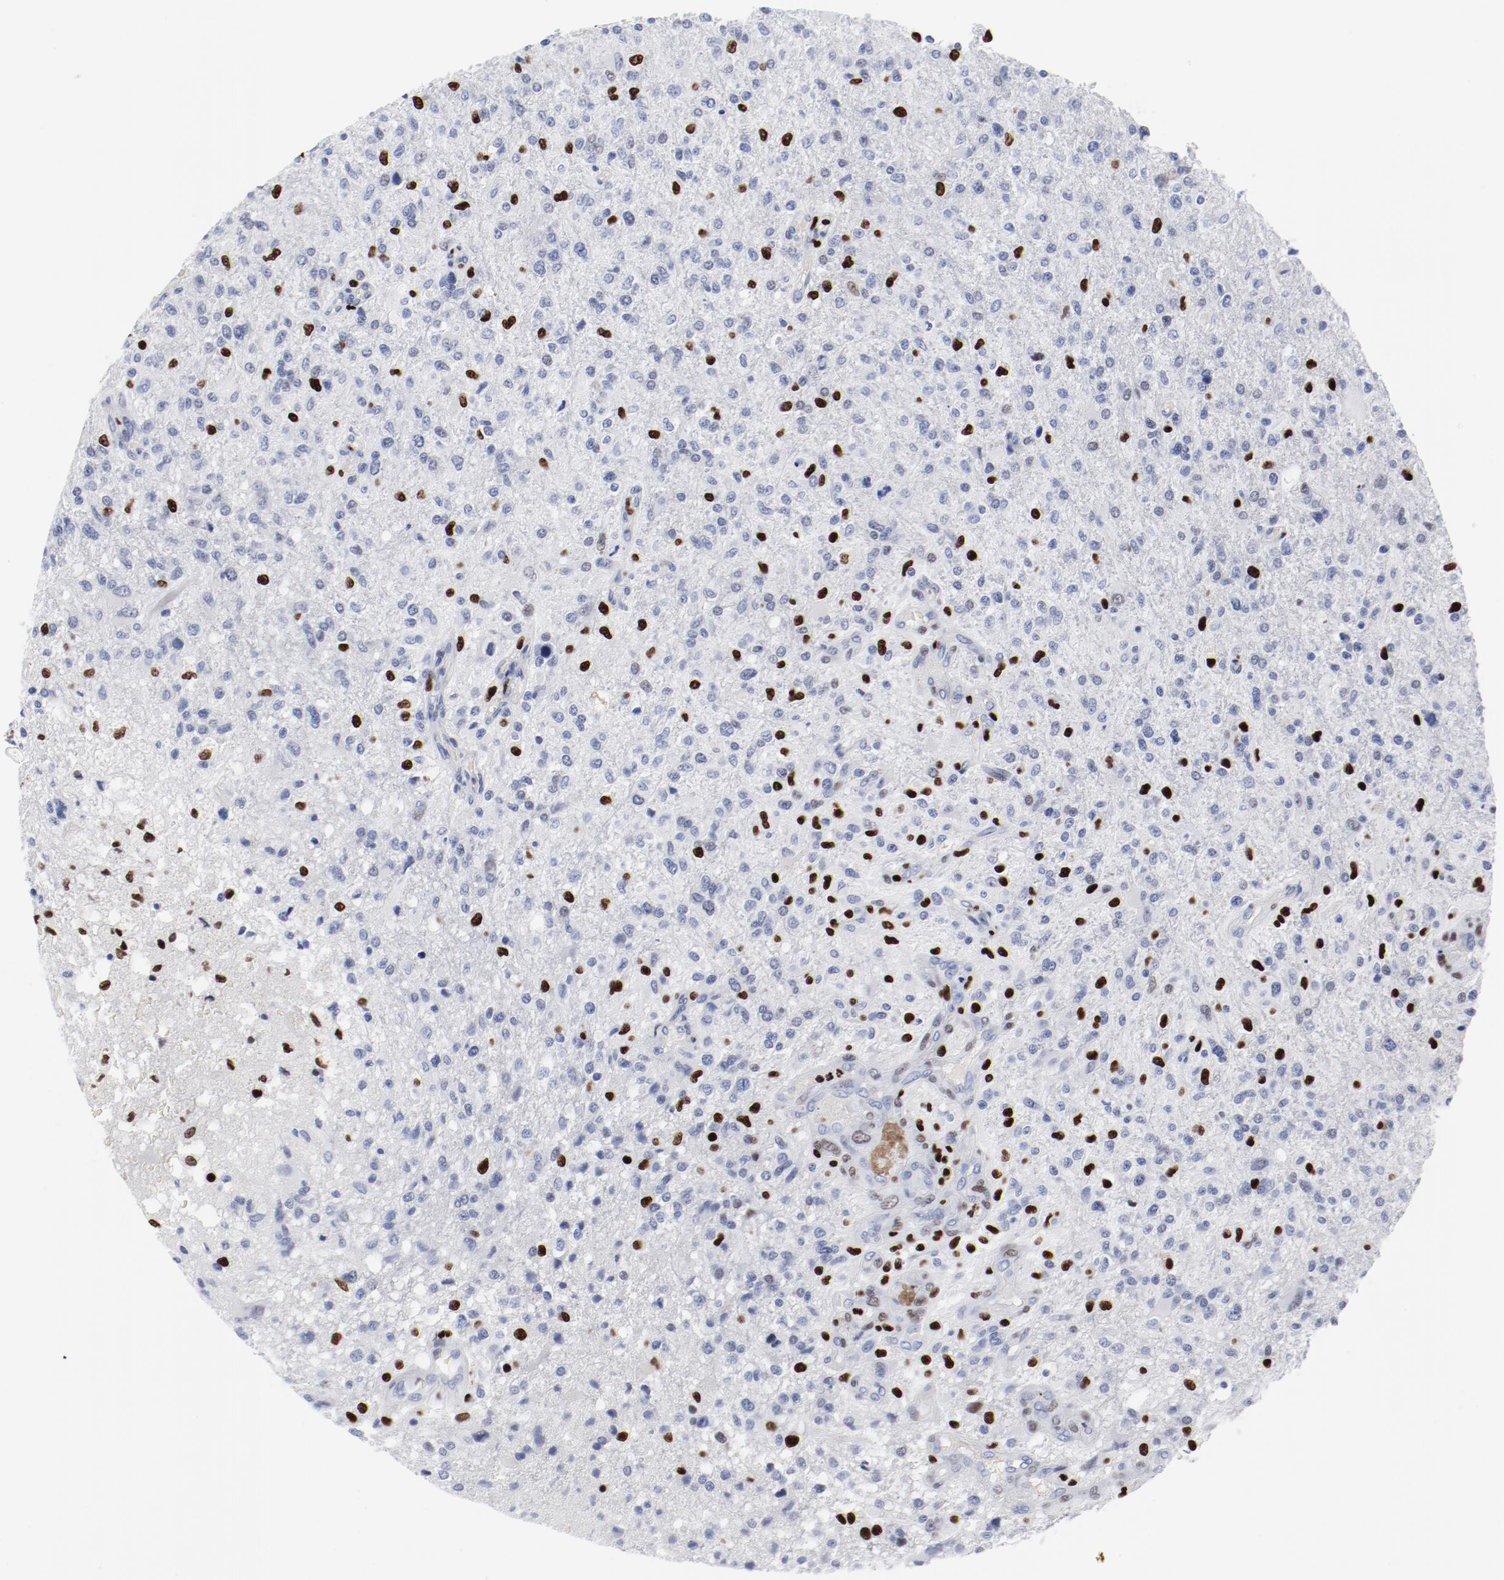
{"staining": {"intensity": "strong", "quantity": "<25%", "location": "nuclear"}, "tissue": "glioma", "cell_type": "Tumor cells", "image_type": "cancer", "snomed": [{"axis": "morphology", "description": "Glioma, malignant, High grade"}, {"axis": "topography", "description": "Cerebral cortex"}], "caption": "Immunohistochemical staining of malignant high-grade glioma shows strong nuclear protein positivity in about <25% of tumor cells.", "gene": "SMARCC2", "patient": {"sex": "male", "age": 76}}